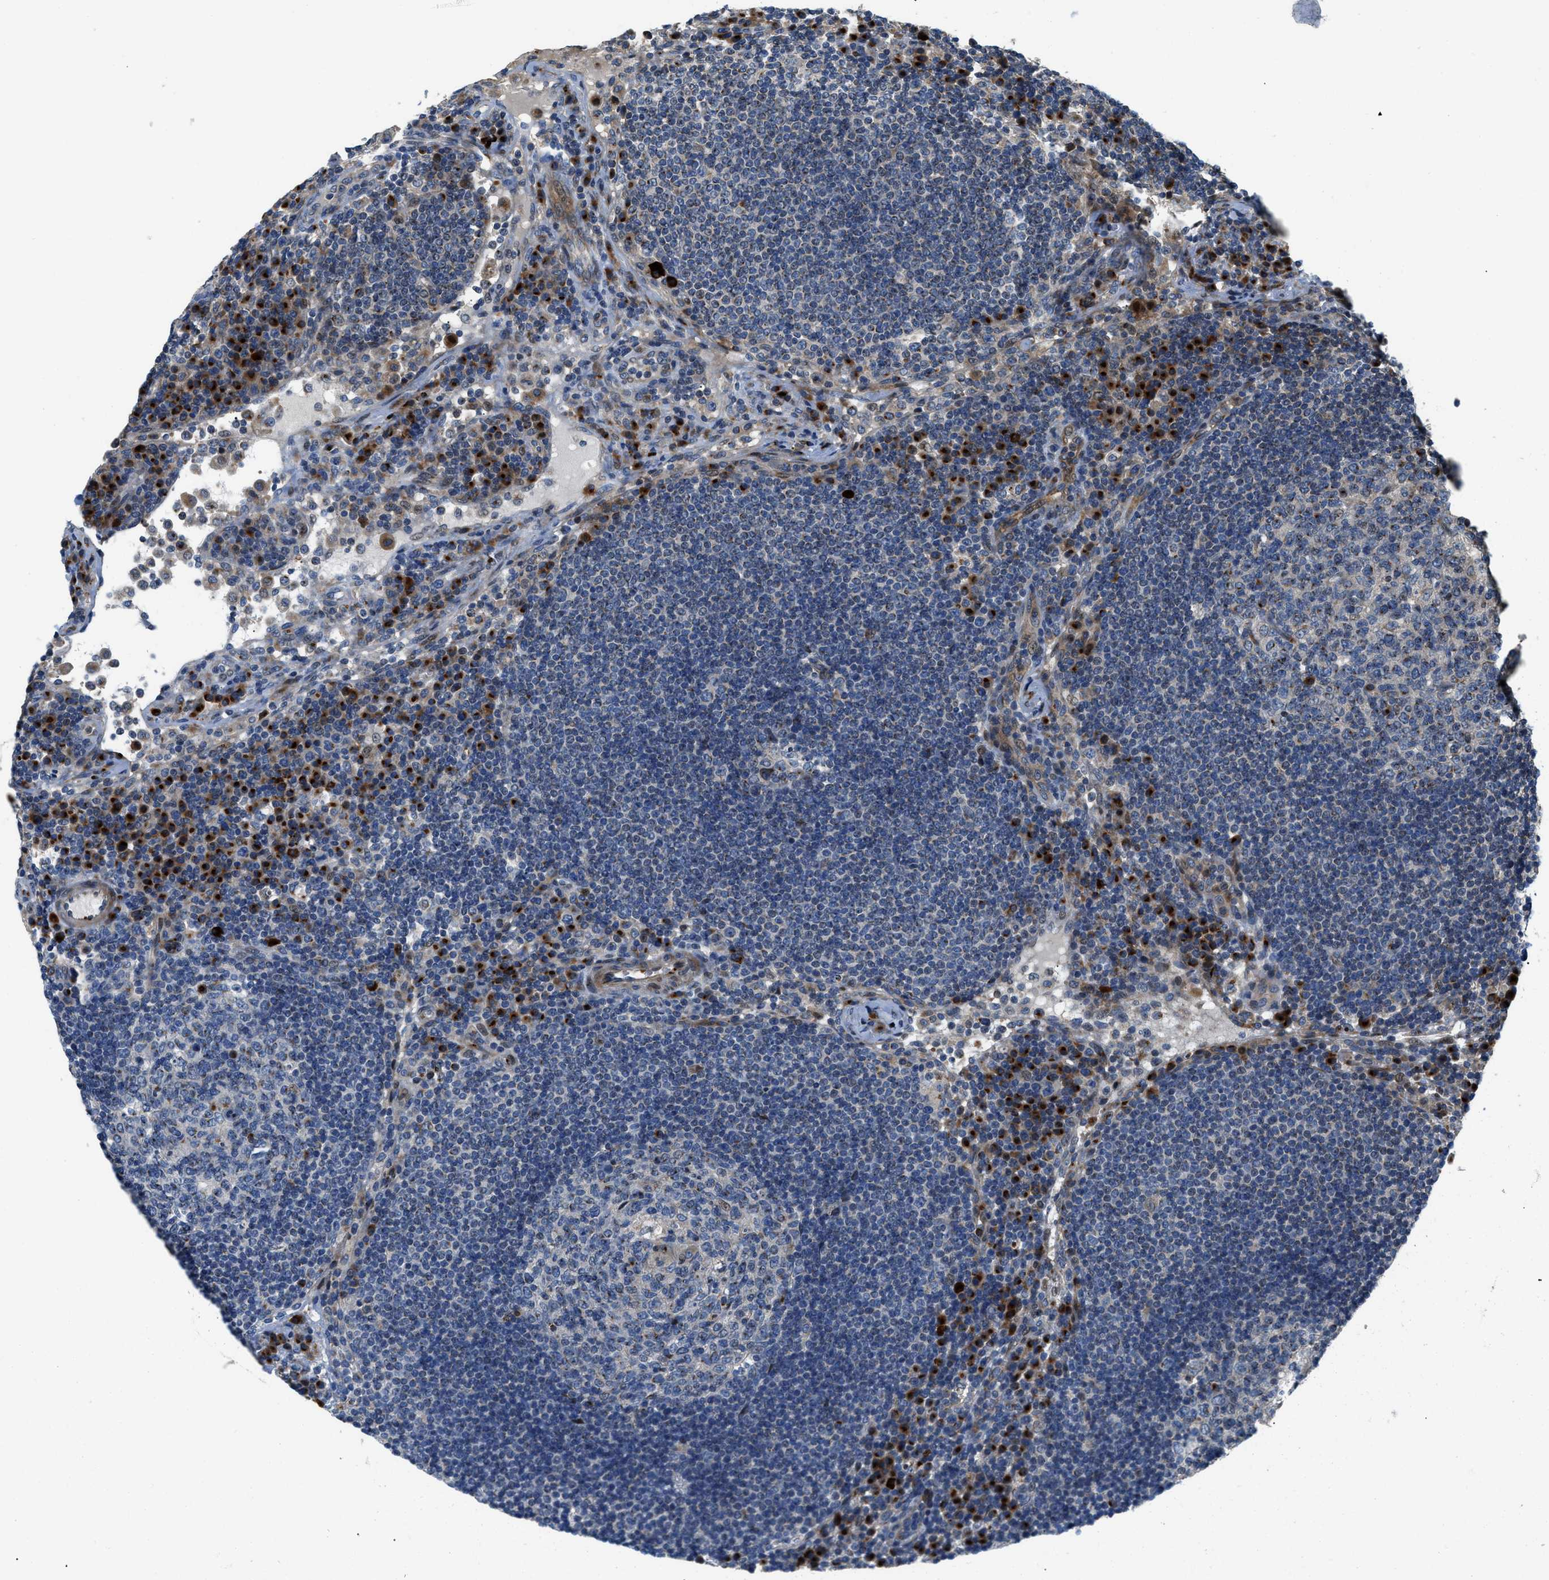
{"staining": {"intensity": "moderate", "quantity": "<25%", "location": "cytoplasmic/membranous"}, "tissue": "lymph node", "cell_type": "Germinal center cells", "image_type": "normal", "snomed": [{"axis": "morphology", "description": "Normal tissue, NOS"}, {"axis": "topography", "description": "Lymph node"}], "caption": "Protein analysis of normal lymph node shows moderate cytoplasmic/membranous positivity in approximately <25% of germinal center cells.", "gene": "FUT8", "patient": {"sex": "female", "age": 53}}